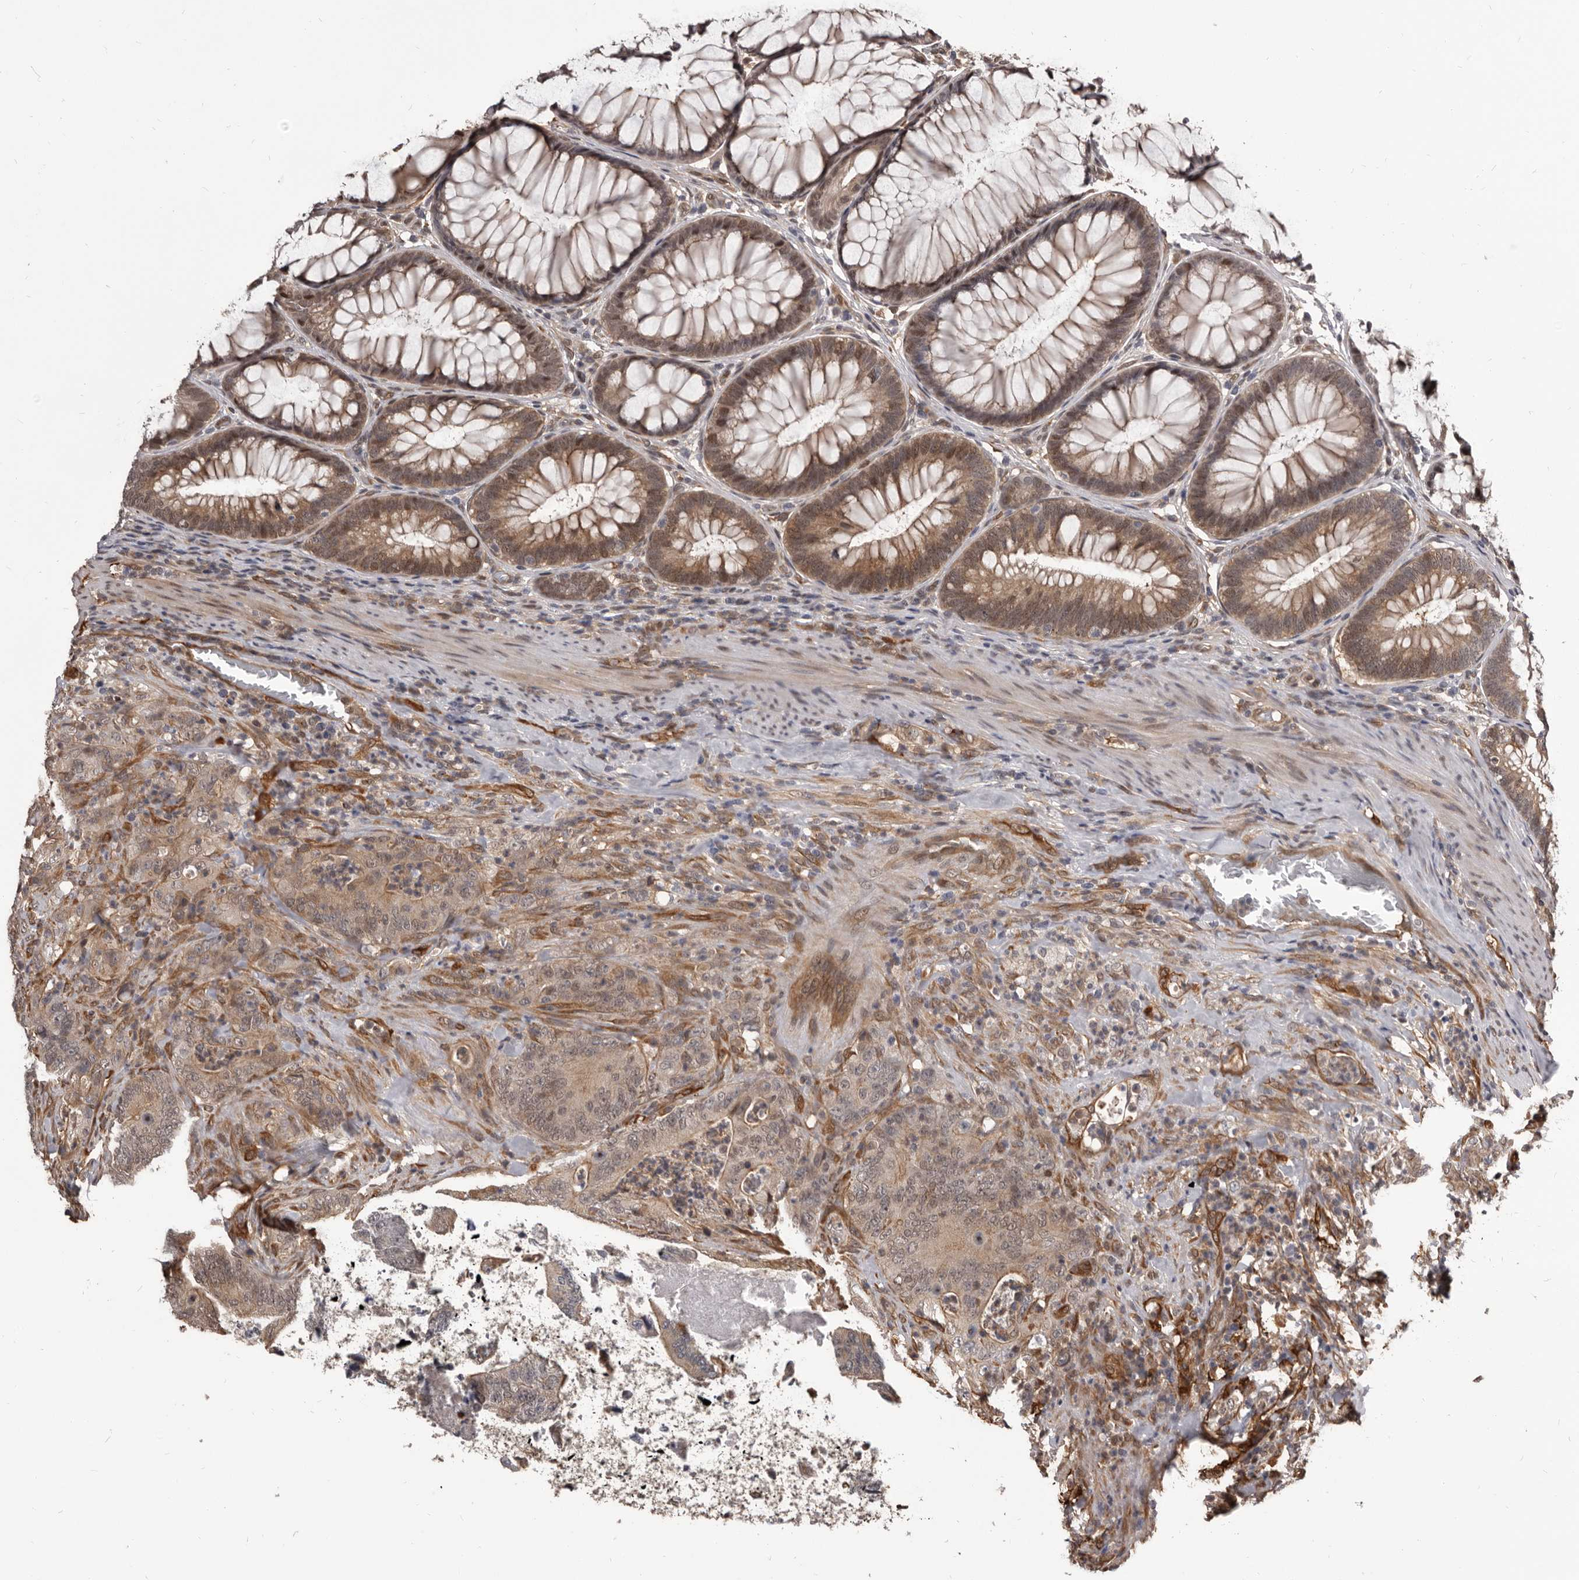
{"staining": {"intensity": "moderate", "quantity": ">75%", "location": "cytoplasmic/membranous,nuclear"}, "tissue": "colorectal cancer", "cell_type": "Tumor cells", "image_type": "cancer", "snomed": [{"axis": "morphology", "description": "Normal tissue, NOS"}, {"axis": "topography", "description": "Colon"}], "caption": "Protein analysis of colorectal cancer tissue shows moderate cytoplasmic/membranous and nuclear expression in approximately >75% of tumor cells.", "gene": "ADAMTS20", "patient": {"sex": "female", "age": 82}}